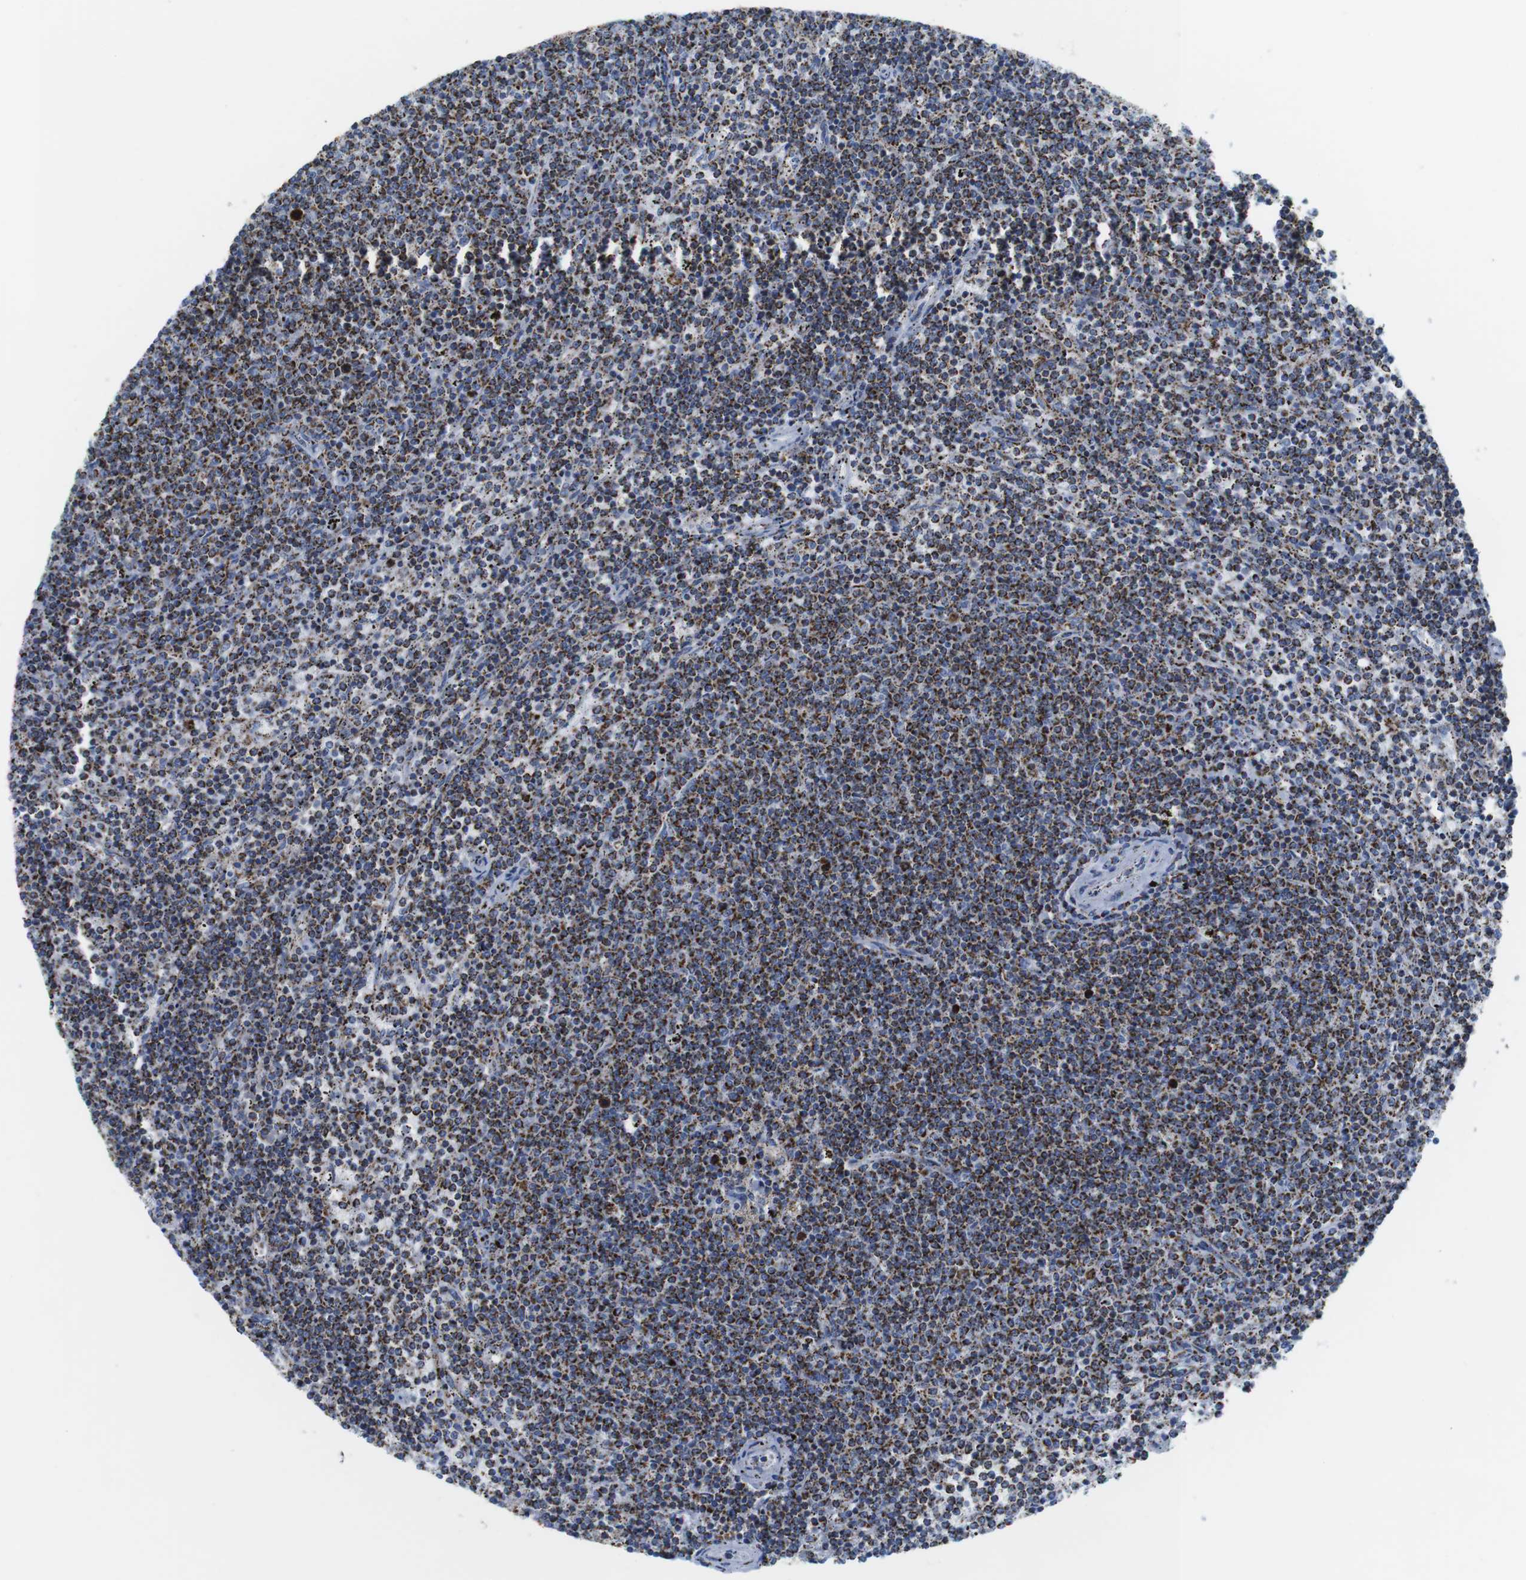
{"staining": {"intensity": "strong", "quantity": ">75%", "location": "cytoplasmic/membranous"}, "tissue": "lymphoma", "cell_type": "Tumor cells", "image_type": "cancer", "snomed": [{"axis": "morphology", "description": "Malignant lymphoma, non-Hodgkin's type, Low grade"}, {"axis": "topography", "description": "Spleen"}], "caption": "The immunohistochemical stain highlights strong cytoplasmic/membranous staining in tumor cells of low-grade malignant lymphoma, non-Hodgkin's type tissue. Nuclei are stained in blue.", "gene": "ATP5PO", "patient": {"sex": "female", "age": 50}}